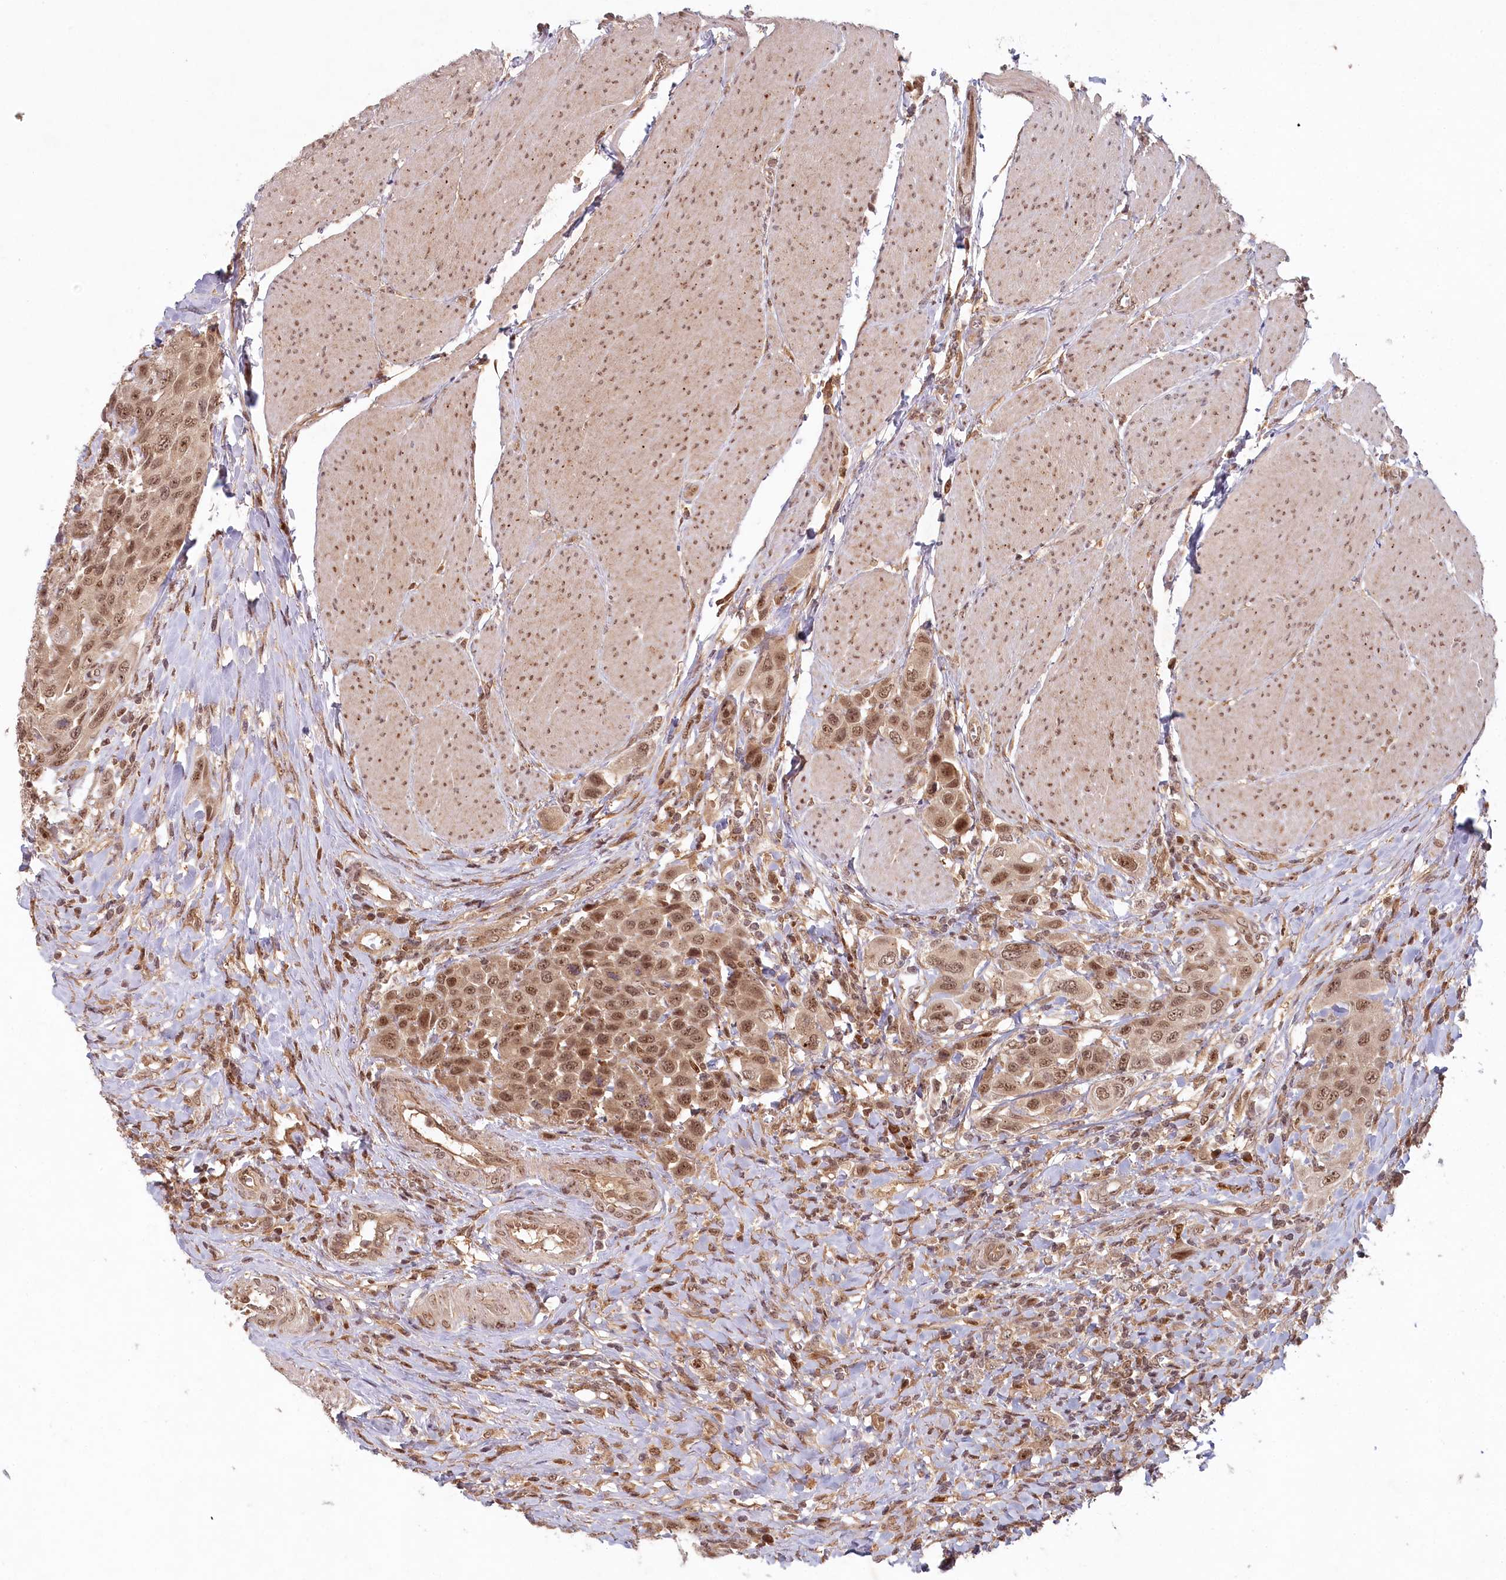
{"staining": {"intensity": "moderate", "quantity": ">75%", "location": "nuclear"}, "tissue": "urothelial cancer", "cell_type": "Tumor cells", "image_type": "cancer", "snomed": [{"axis": "morphology", "description": "Urothelial carcinoma, High grade"}, {"axis": "topography", "description": "Urinary bladder"}], "caption": "Urothelial cancer tissue shows moderate nuclear expression in about >75% of tumor cells", "gene": "WAPL", "patient": {"sex": "male", "age": 50}}